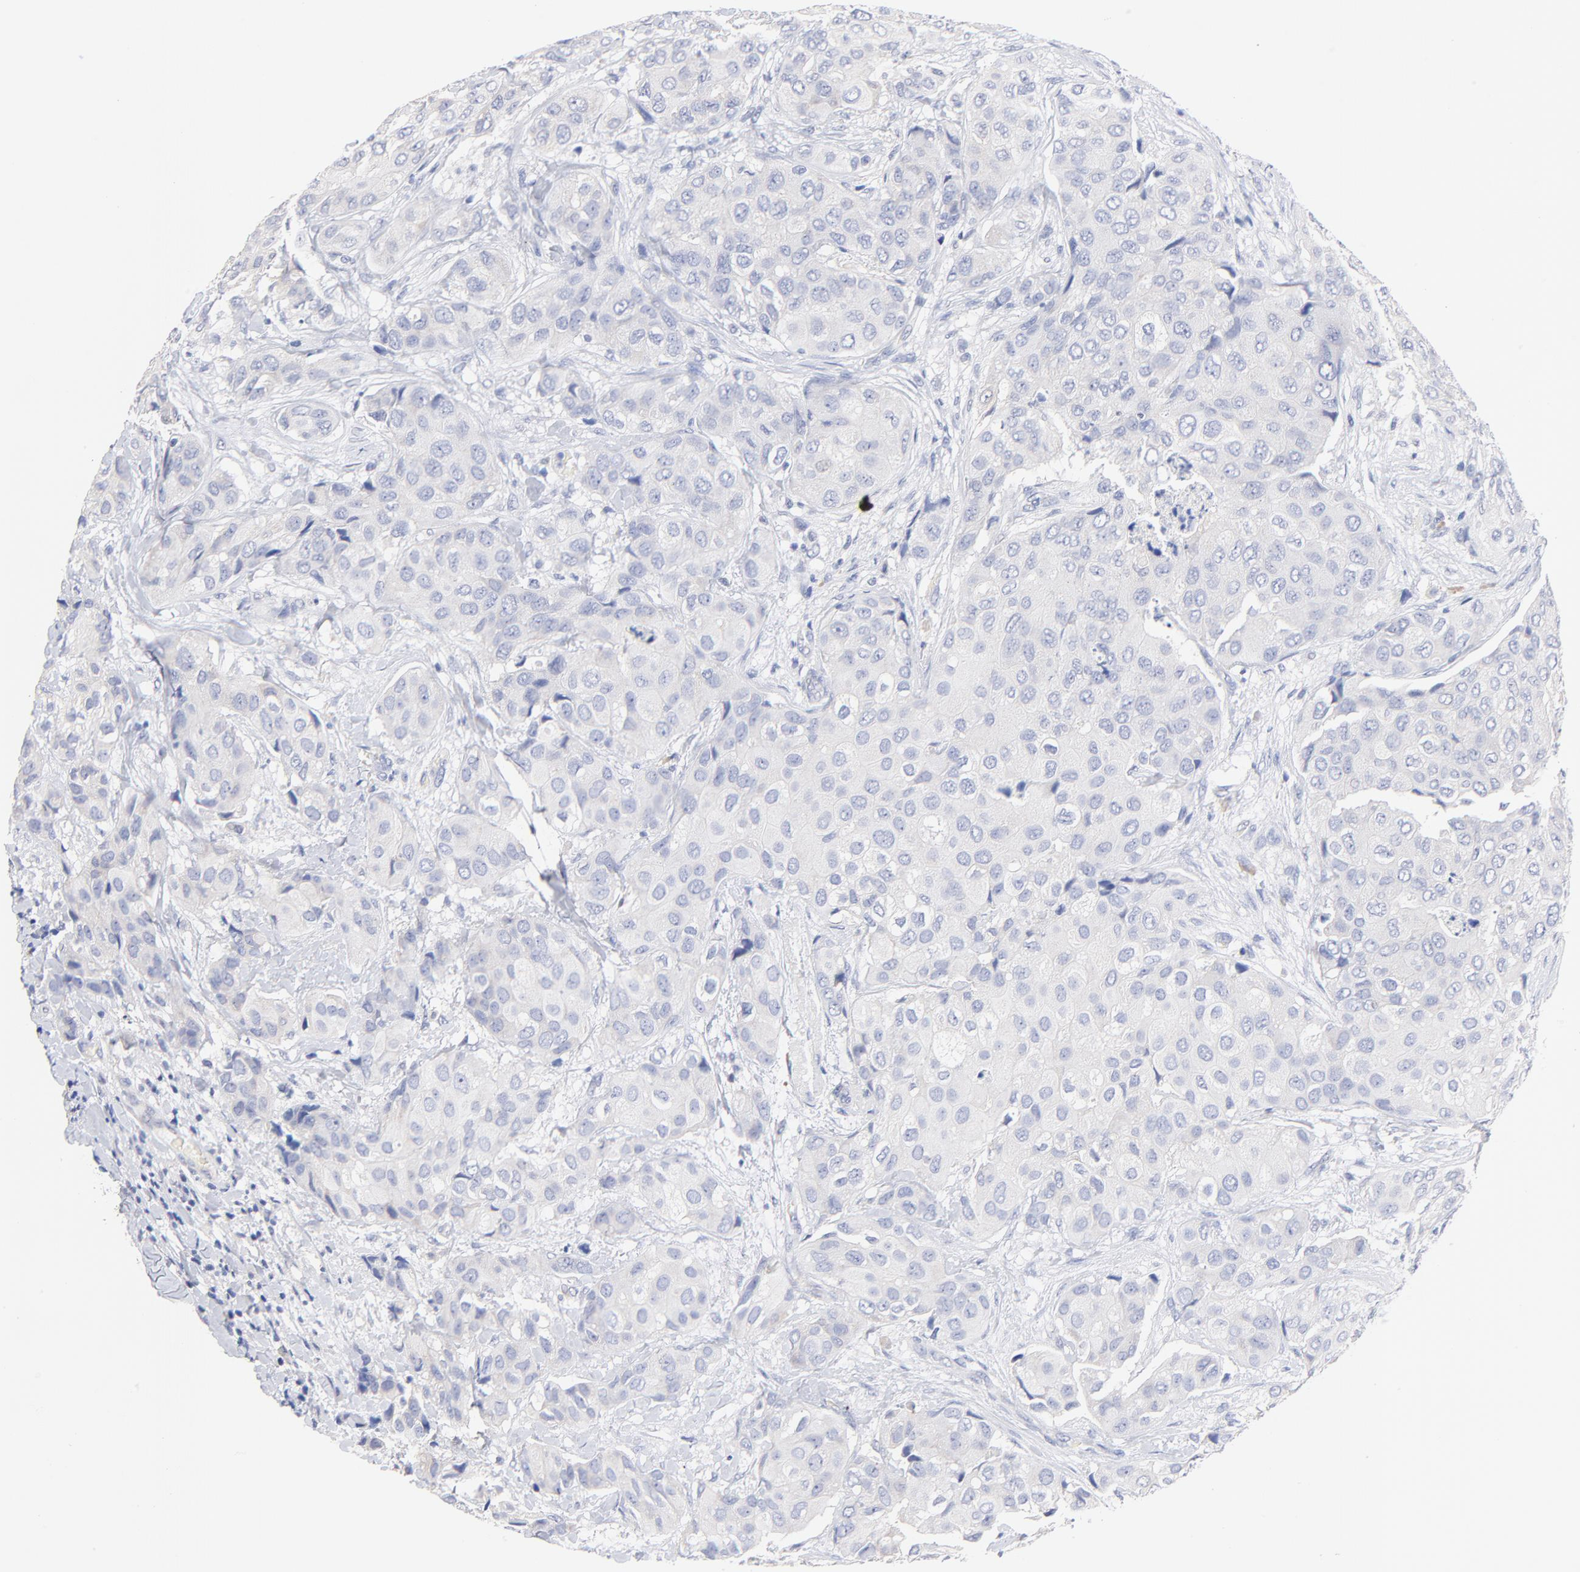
{"staining": {"intensity": "negative", "quantity": "none", "location": "none"}, "tissue": "breast cancer", "cell_type": "Tumor cells", "image_type": "cancer", "snomed": [{"axis": "morphology", "description": "Duct carcinoma"}, {"axis": "topography", "description": "Breast"}], "caption": "Breast cancer was stained to show a protein in brown. There is no significant staining in tumor cells.", "gene": "TWNK", "patient": {"sex": "female", "age": 68}}